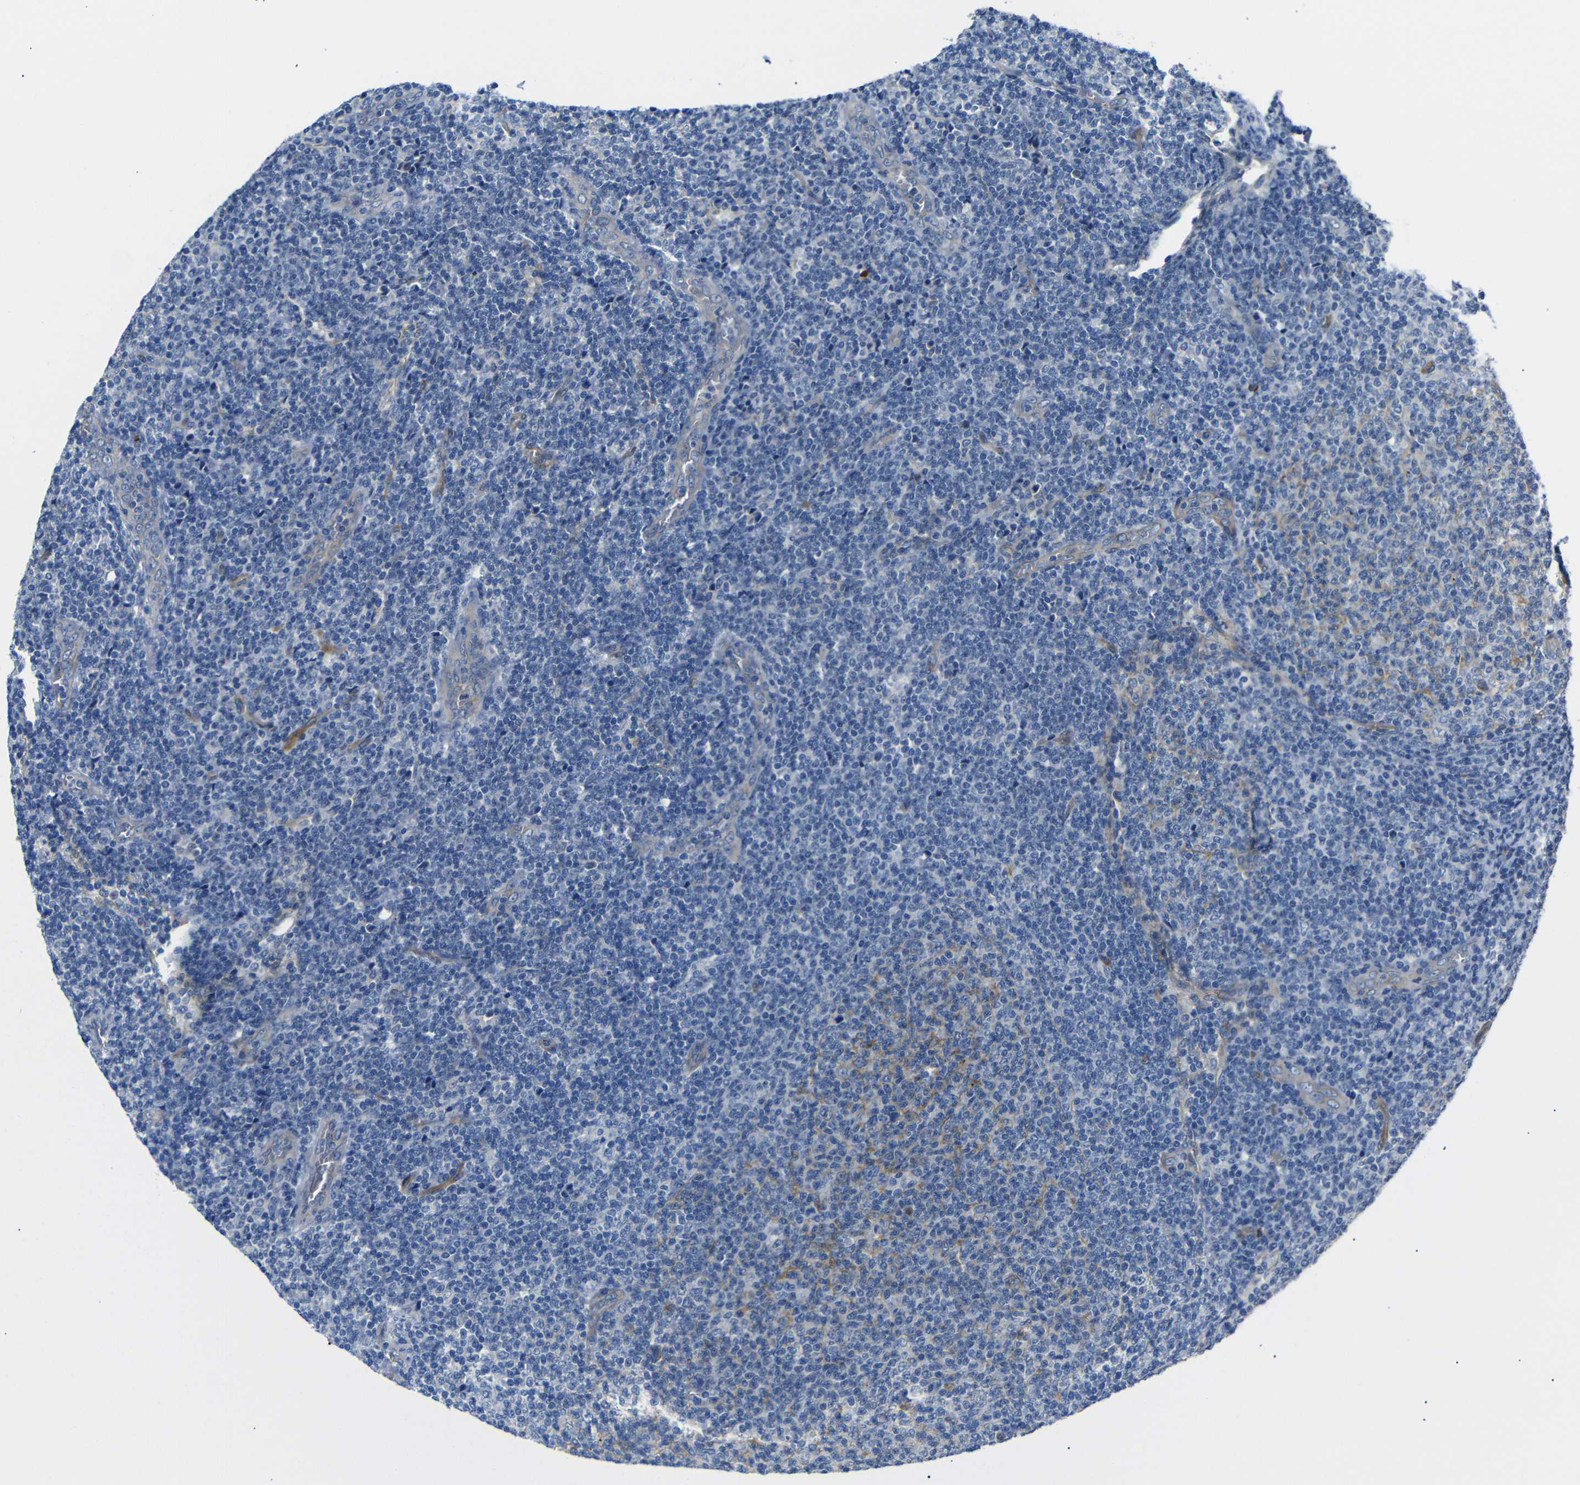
{"staining": {"intensity": "weak", "quantity": "<25%", "location": "cytoplasmic/membranous"}, "tissue": "lymphoma", "cell_type": "Tumor cells", "image_type": "cancer", "snomed": [{"axis": "morphology", "description": "Malignant lymphoma, non-Hodgkin's type, Low grade"}, {"axis": "topography", "description": "Lymph node"}], "caption": "The photomicrograph shows no significant expression in tumor cells of malignant lymphoma, non-Hodgkin's type (low-grade).", "gene": "MYO1B", "patient": {"sex": "male", "age": 66}}